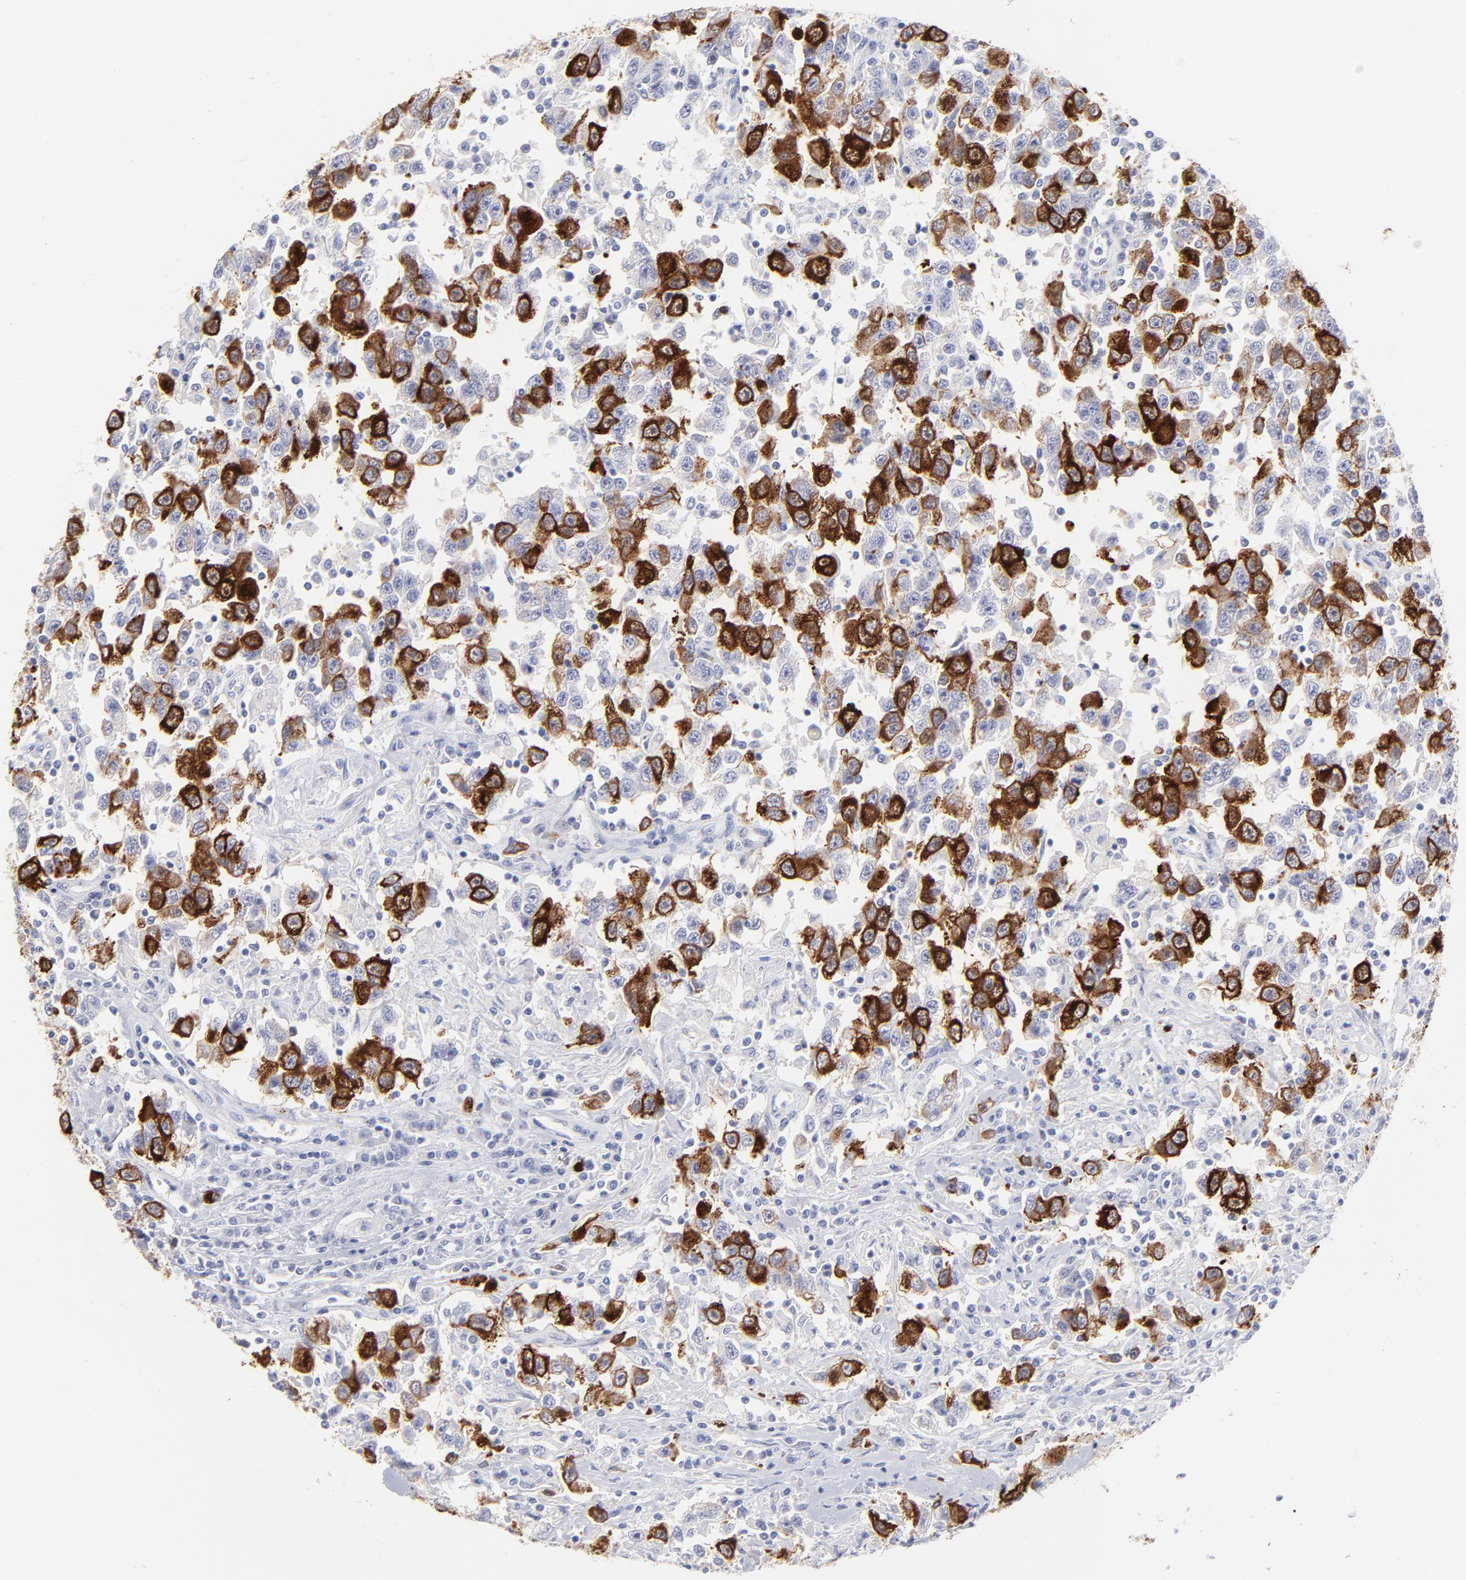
{"staining": {"intensity": "moderate", "quantity": "25%-75%", "location": "cytoplasmic/membranous"}, "tissue": "testis cancer", "cell_type": "Tumor cells", "image_type": "cancer", "snomed": [{"axis": "morphology", "description": "Seminoma, NOS"}, {"axis": "topography", "description": "Testis"}], "caption": "DAB (3,3'-diaminobenzidine) immunohistochemical staining of human seminoma (testis) shows moderate cytoplasmic/membranous protein positivity in approximately 25%-75% of tumor cells.", "gene": "CCNB1", "patient": {"sex": "male", "age": 41}}